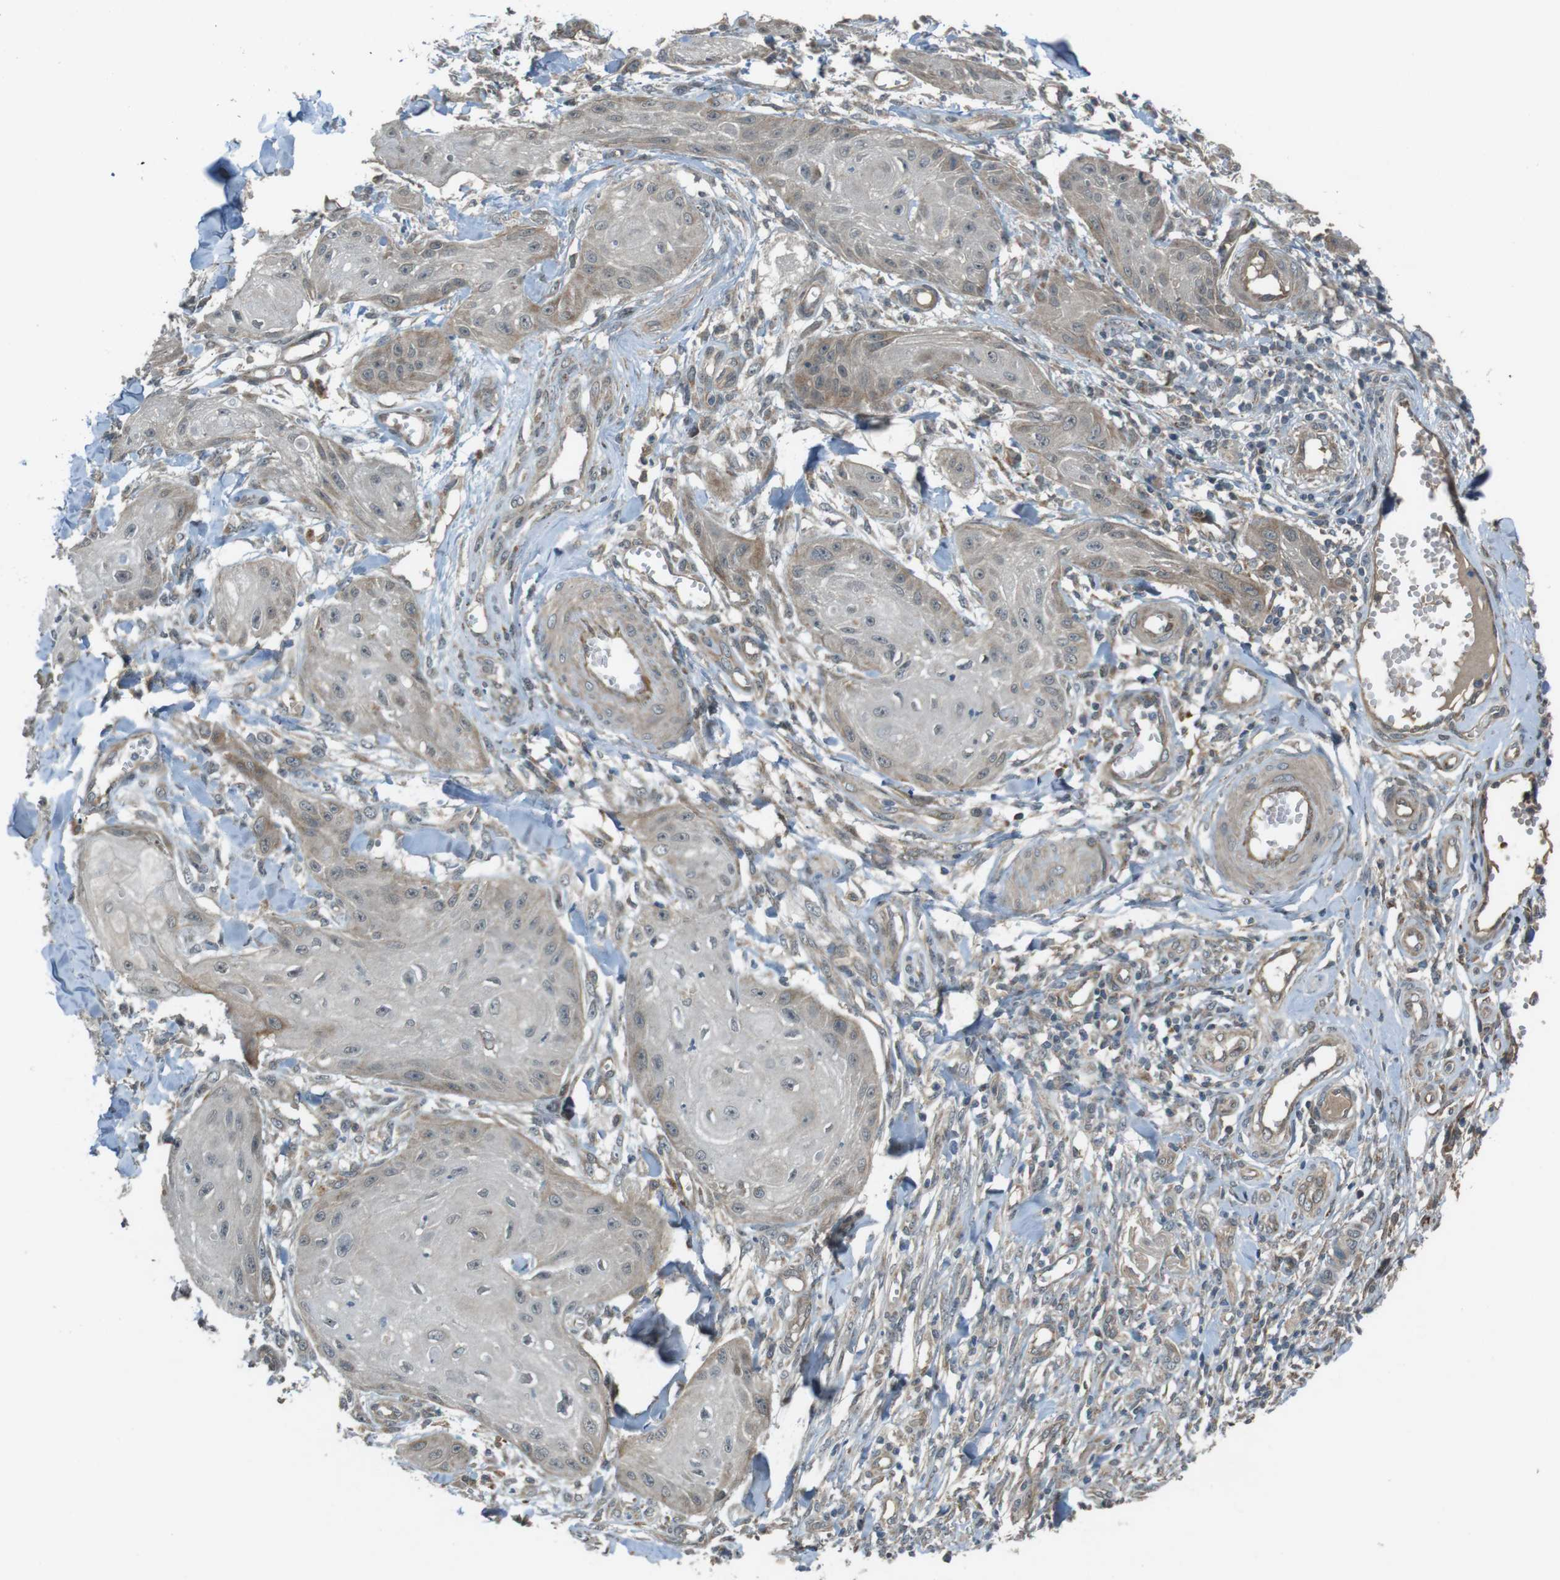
{"staining": {"intensity": "weak", "quantity": "<25%", "location": "cytoplasmic/membranous"}, "tissue": "skin cancer", "cell_type": "Tumor cells", "image_type": "cancer", "snomed": [{"axis": "morphology", "description": "Squamous cell carcinoma, NOS"}, {"axis": "topography", "description": "Skin"}], "caption": "DAB (3,3'-diaminobenzidine) immunohistochemical staining of skin cancer (squamous cell carcinoma) demonstrates no significant expression in tumor cells.", "gene": "IFFO2", "patient": {"sex": "male", "age": 74}}